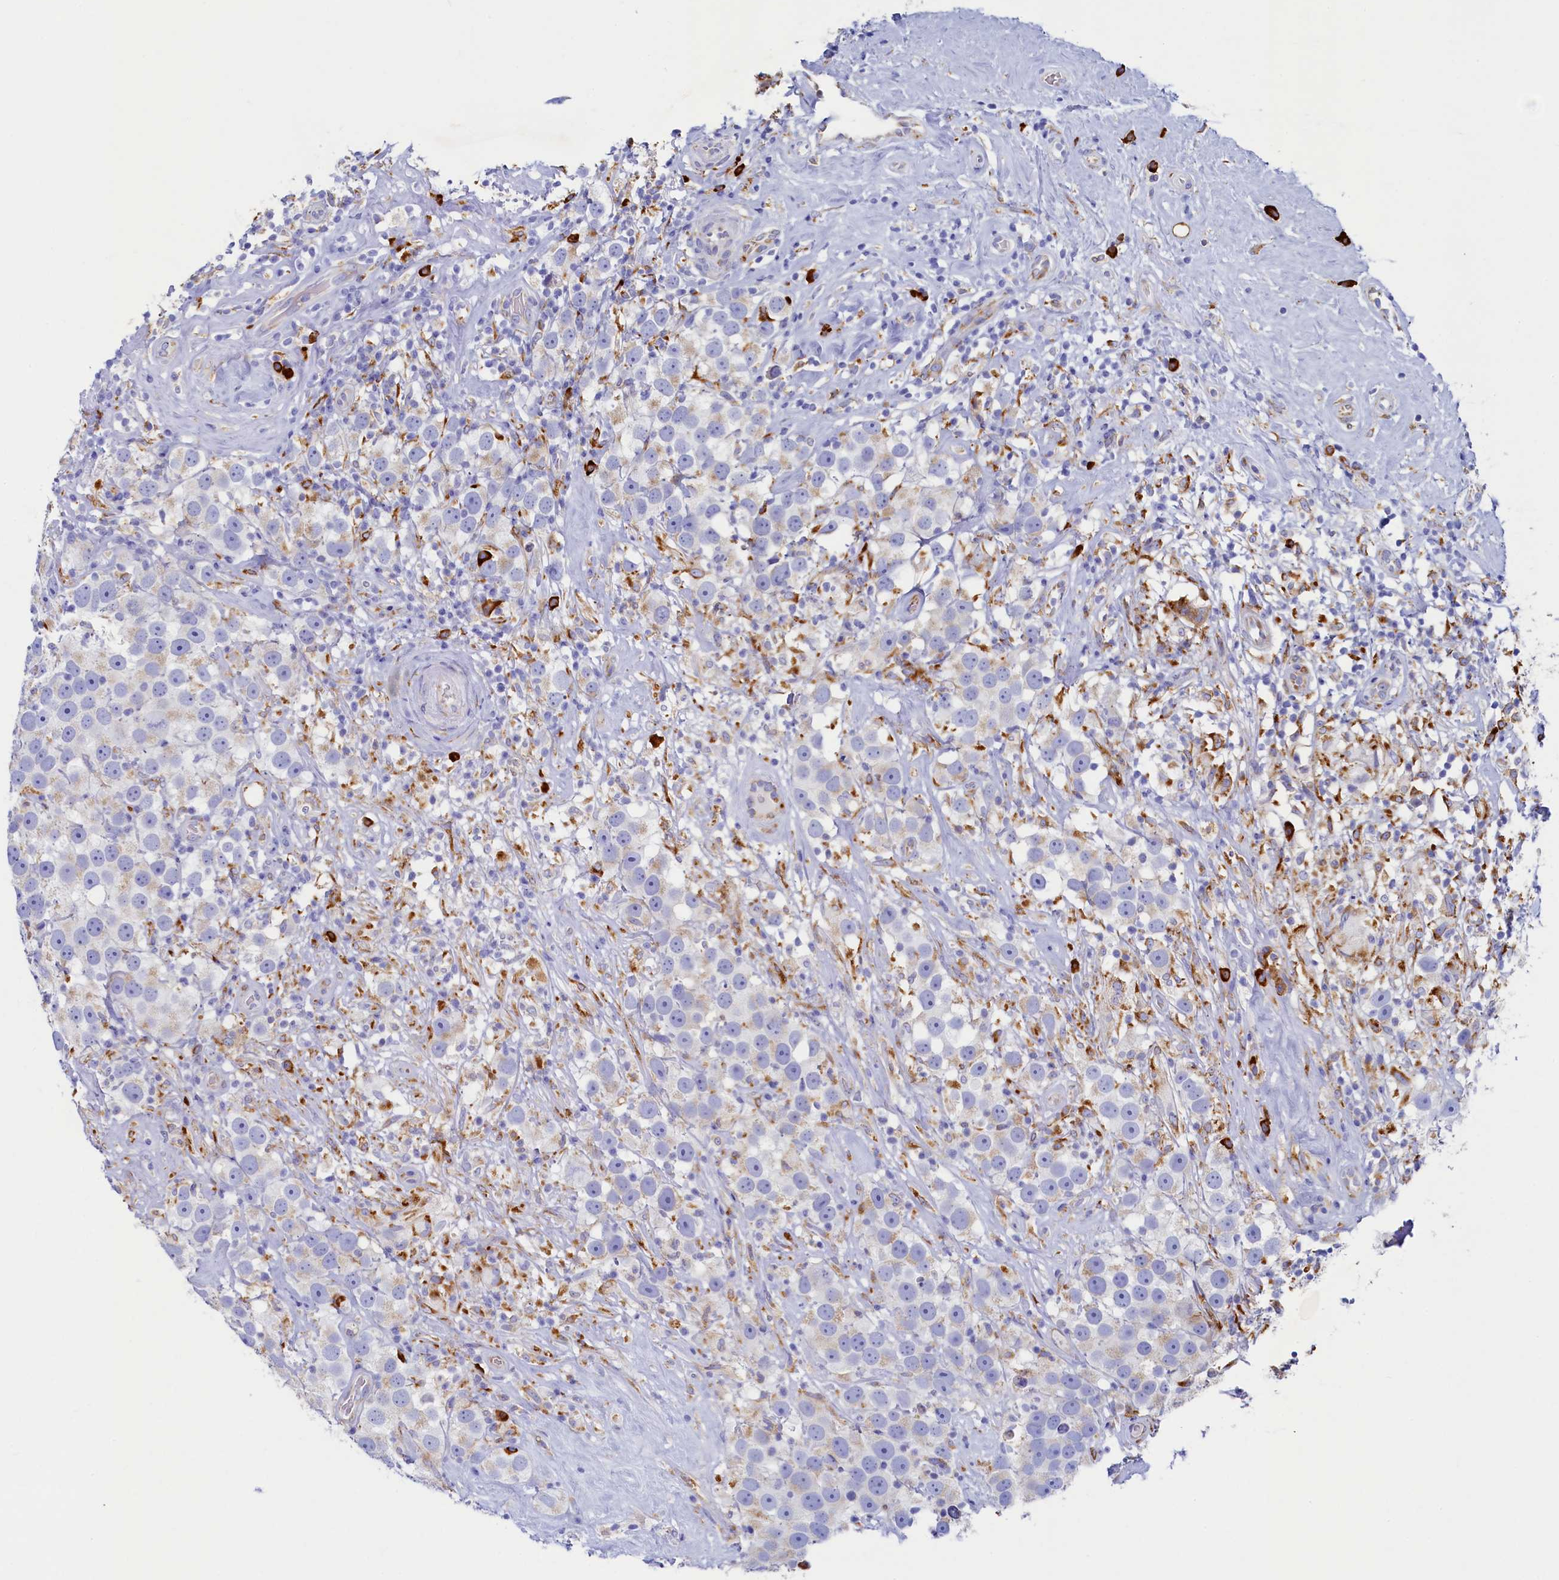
{"staining": {"intensity": "weak", "quantity": "<25%", "location": "cytoplasmic/membranous"}, "tissue": "testis cancer", "cell_type": "Tumor cells", "image_type": "cancer", "snomed": [{"axis": "morphology", "description": "Seminoma, NOS"}, {"axis": "topography", "description": "Testis"}], "caption": "Protein analysis of seminoma (testis) reveals no significant expression in tumor cells.", "gene": "TMEM18", "patient": {"sex": "male", "age": 49}}